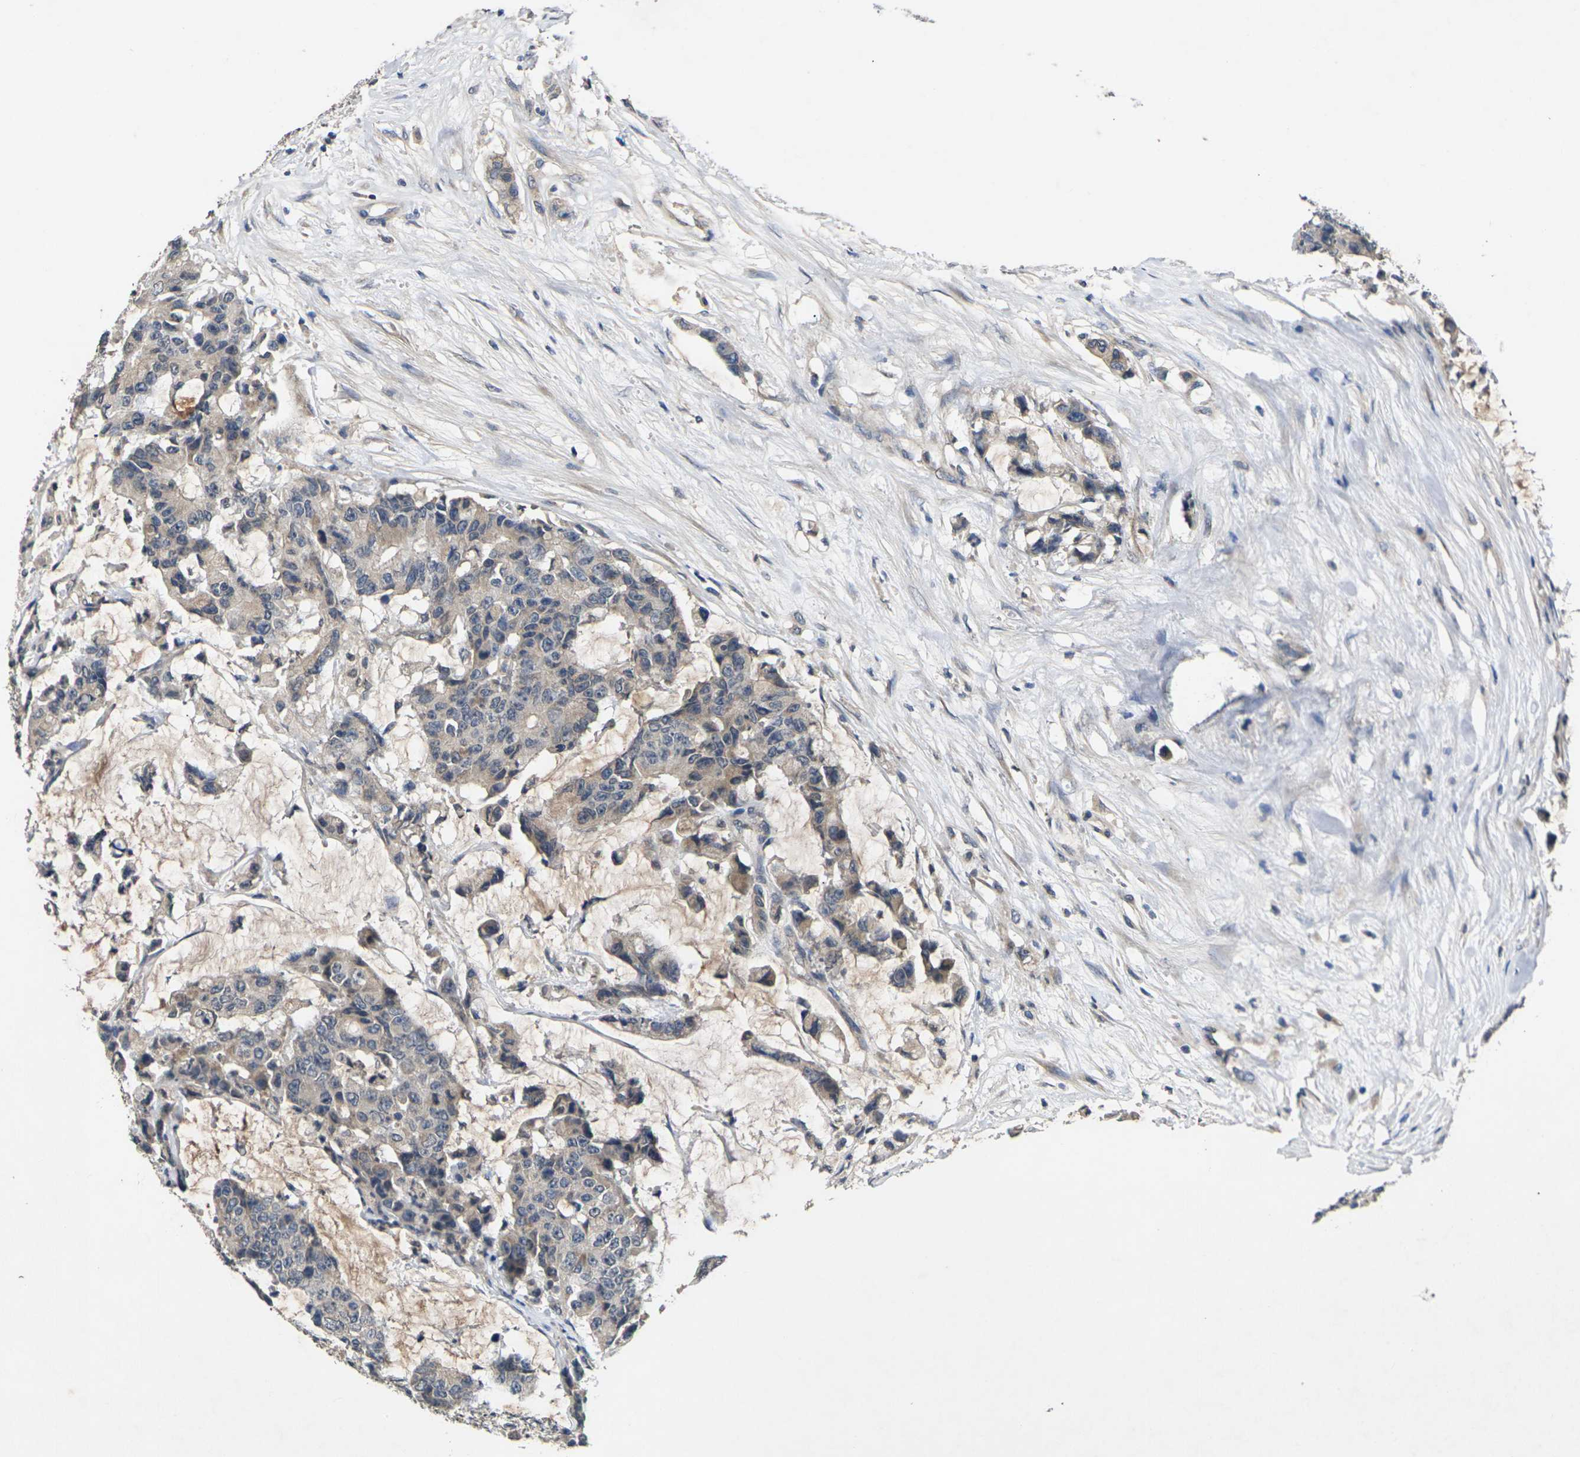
{"staining": {"intensity": "weak", "quantity": ">75%", "location": "cytoplasmic/membranous"}, "tissue": "colorectal cancer", "cell_type": "Tumor cells", "image_type": "cancer", "snomed": [{"axis": "morphology", "description": "Adenocarcinoma, NOS"}, {"axis": "topography", "description": "Colon"}], "caption": "Tumor cells exhibit low levels of weak cytoplasmic/membranous expression in approximately >75% of cells in human adenocarcinoma (colorectal). (Brightfield microscopy of DAB IHC at high magnification).", "gene": "SLC2A2", "patient": {"sex": "female", "age": 86}}